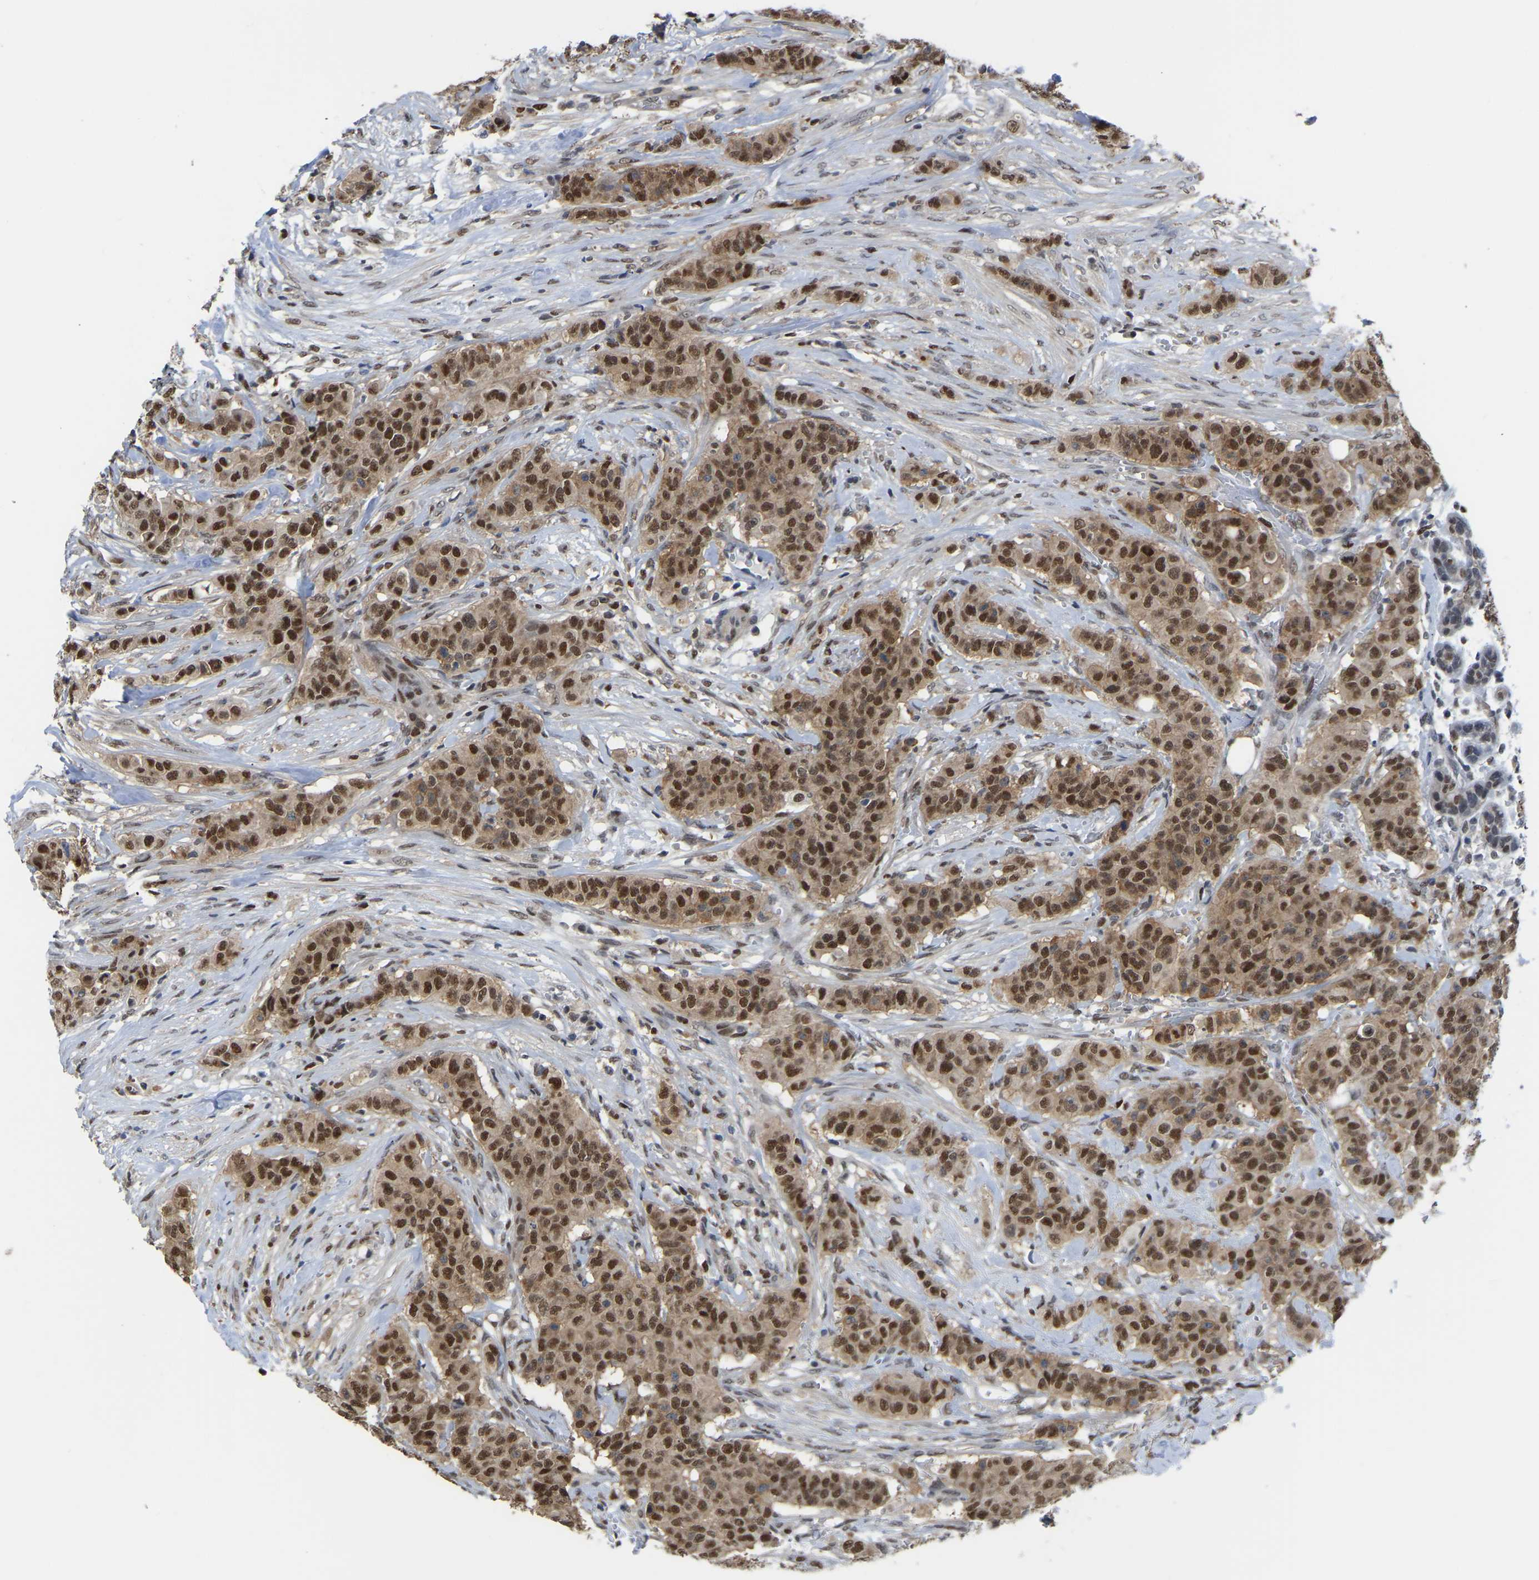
{"staining": {"intensity": "strong", "quantity": ">75%", "location": "cytoplasmic/membranous,nuclear"}, "tissue": "breast cancer", "cell_type": "Tumor cells", "image_type": "cancer", "snomed": [{"axis": "morphology", "description": "Normal tissue, NOS"}, {"axis": "morphology", "description": "Duct carcinoma"}, {"axis": "topography", "description": "Breast"}], "caption": "Strong cytoplasmic/membranous and nuclear protein positivity is appreciated in approximately >75% of tumor cells in breast cancer (intraductal carcinoma).", "gene": "KLRG2", "patient": {"sex": "female", "age": 40}}